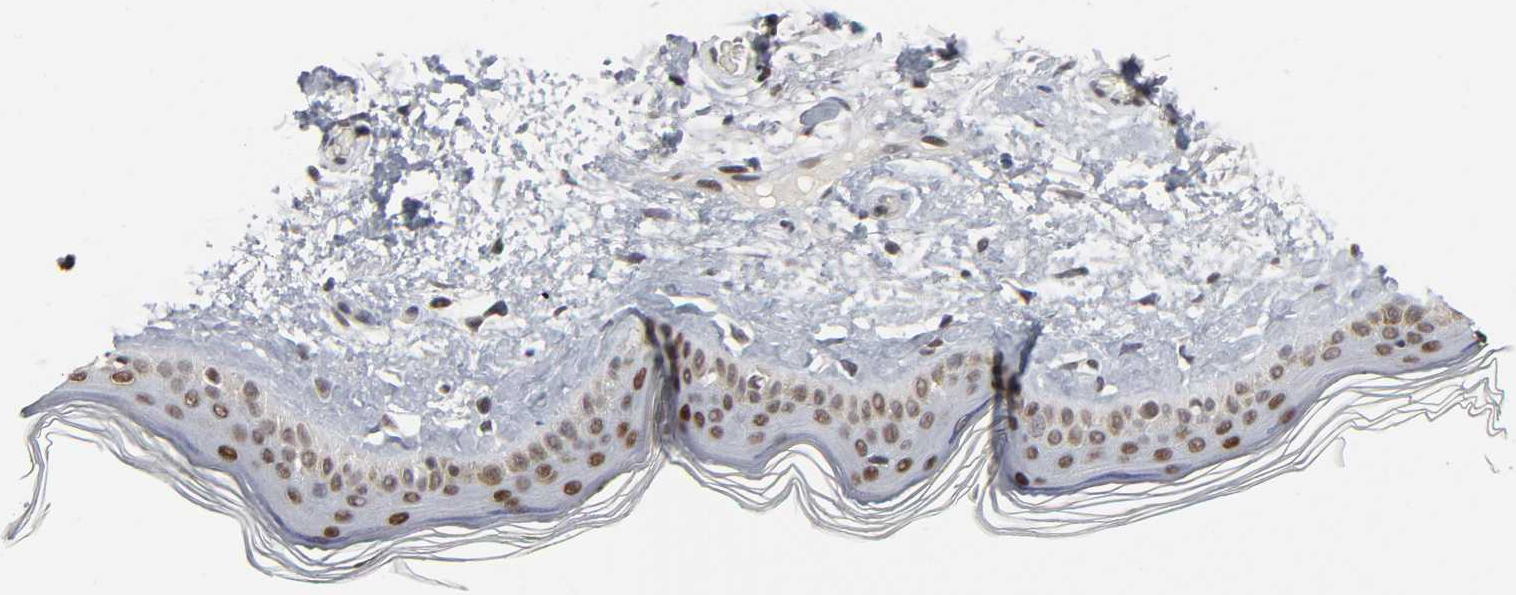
{"staining": {"intensity": "moderate", "quantity": ">75%", "location": "nuclear"}, "tissue": "skin", "cell_type": "Fibroblasts", "image_type": "normal", "snomed": [{"axis": "morphology", "description": "Normal tissue, NOS"}, {"axis": "topography", "description": "Skin"}], "caption": "Immunohistochemical staining of benign human skin demonstrates moderate nuclear protein expression in approximately >75% of fibroblasts.", "gene": "TRIM33", "patient": {"sex": "male", "age": 63}}